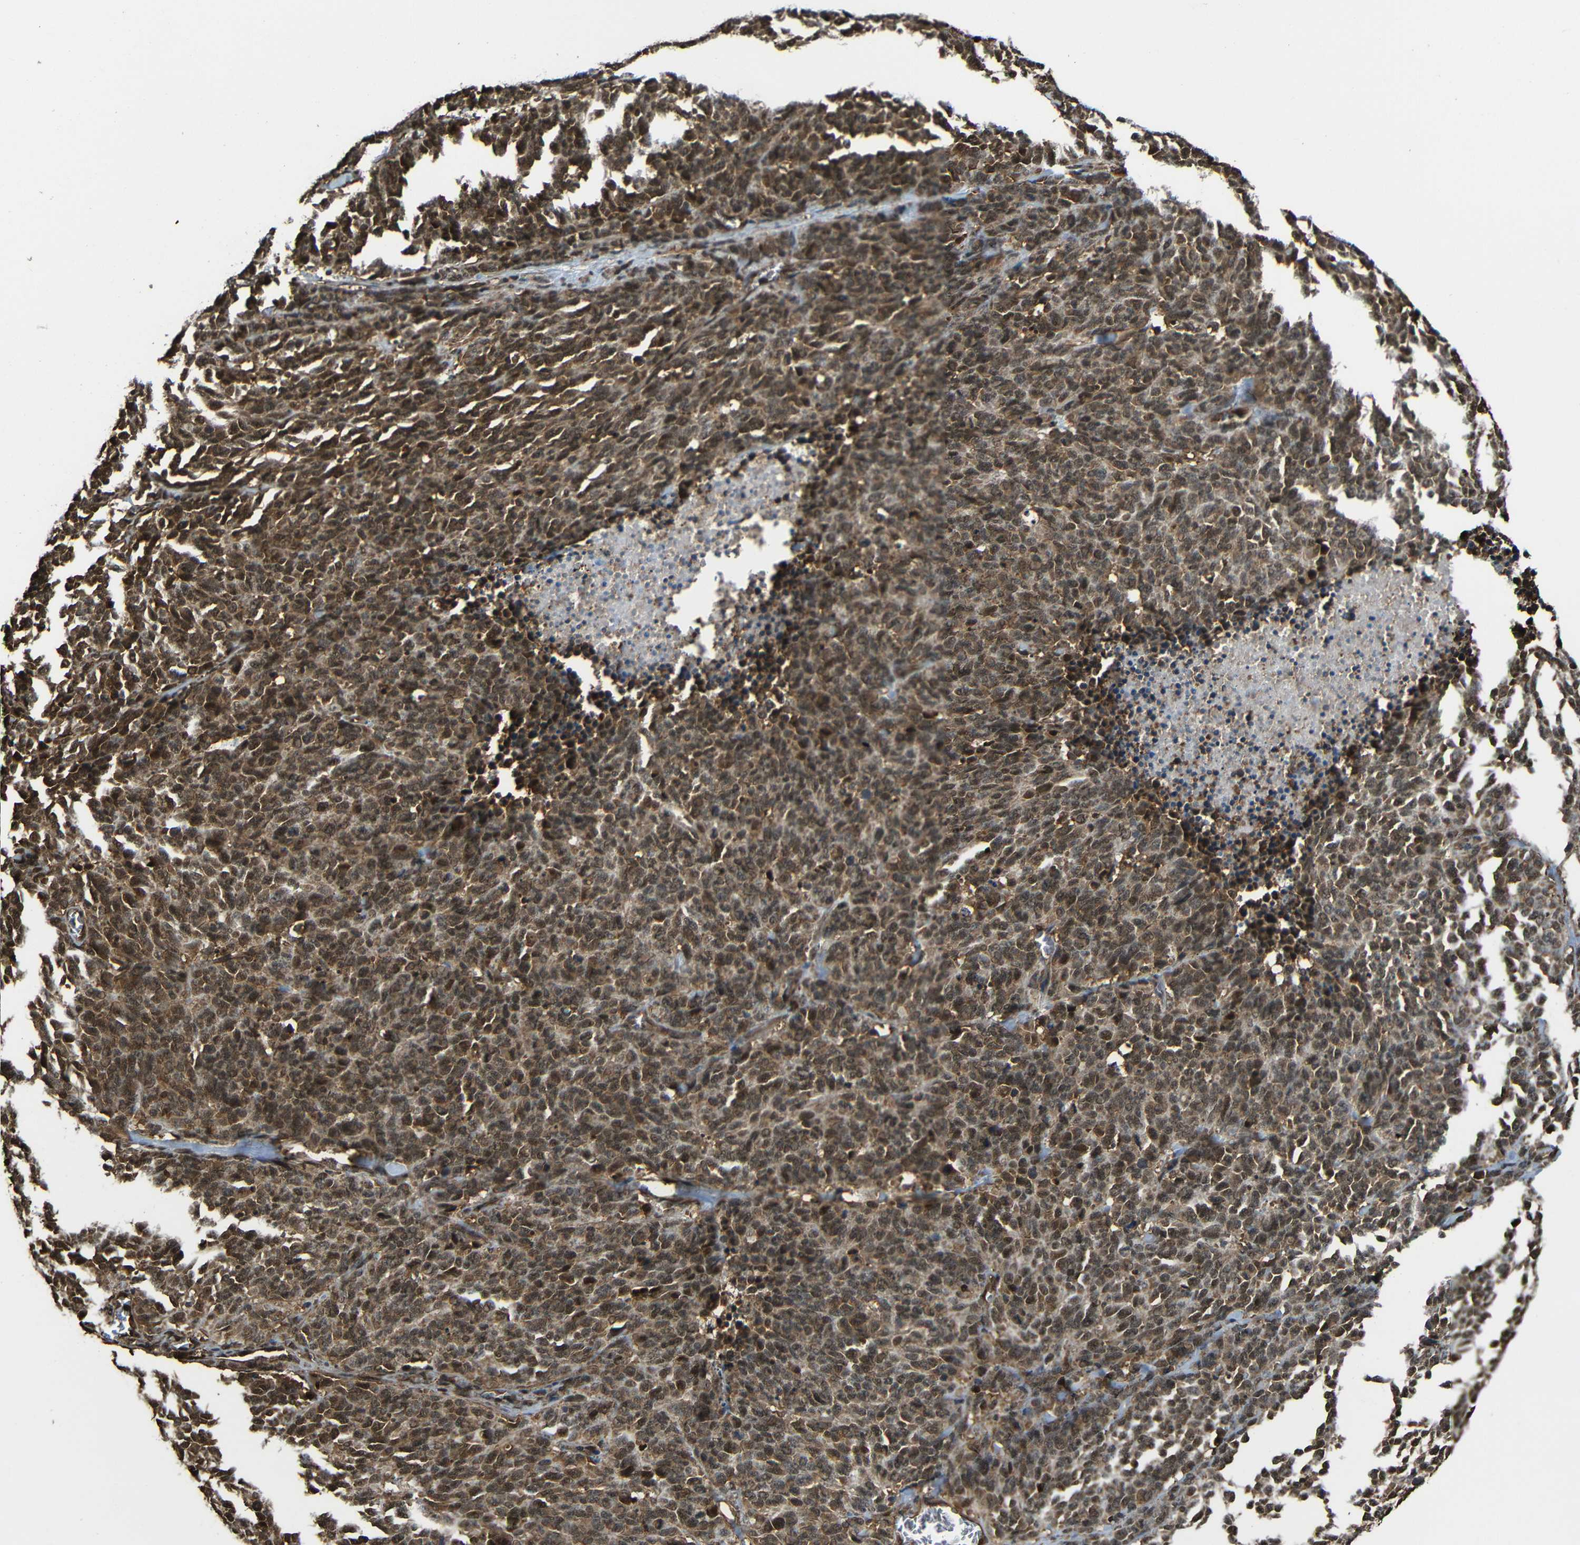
{"staining": {"intensity": "strong", "quantity": ">75%", "location": "cytoplasmic/membranous,nuclear"}, "tissue": "lung cancer", "cell_type": "Tumor cells", "image_type": "cancer", "snomed": [{"axis": "morphology", "description": "Neoplasm, malignant, NOS"}, {"axis": "topography", "description": "Lung"}], "caption": "The immunohistochemical stain labels strong cytoplasmic/membranous and nuclear positivity in tumor cells of lung cancer (neoplasm (malignant)) tissue. The staining was performed using DAB to visualize the protein expression in brown, while the nuclei were stained in blue with hematoxylin (Magnification: 20x).", "gene": "VCP", "patient": {"sex": "female", "age": 58}}